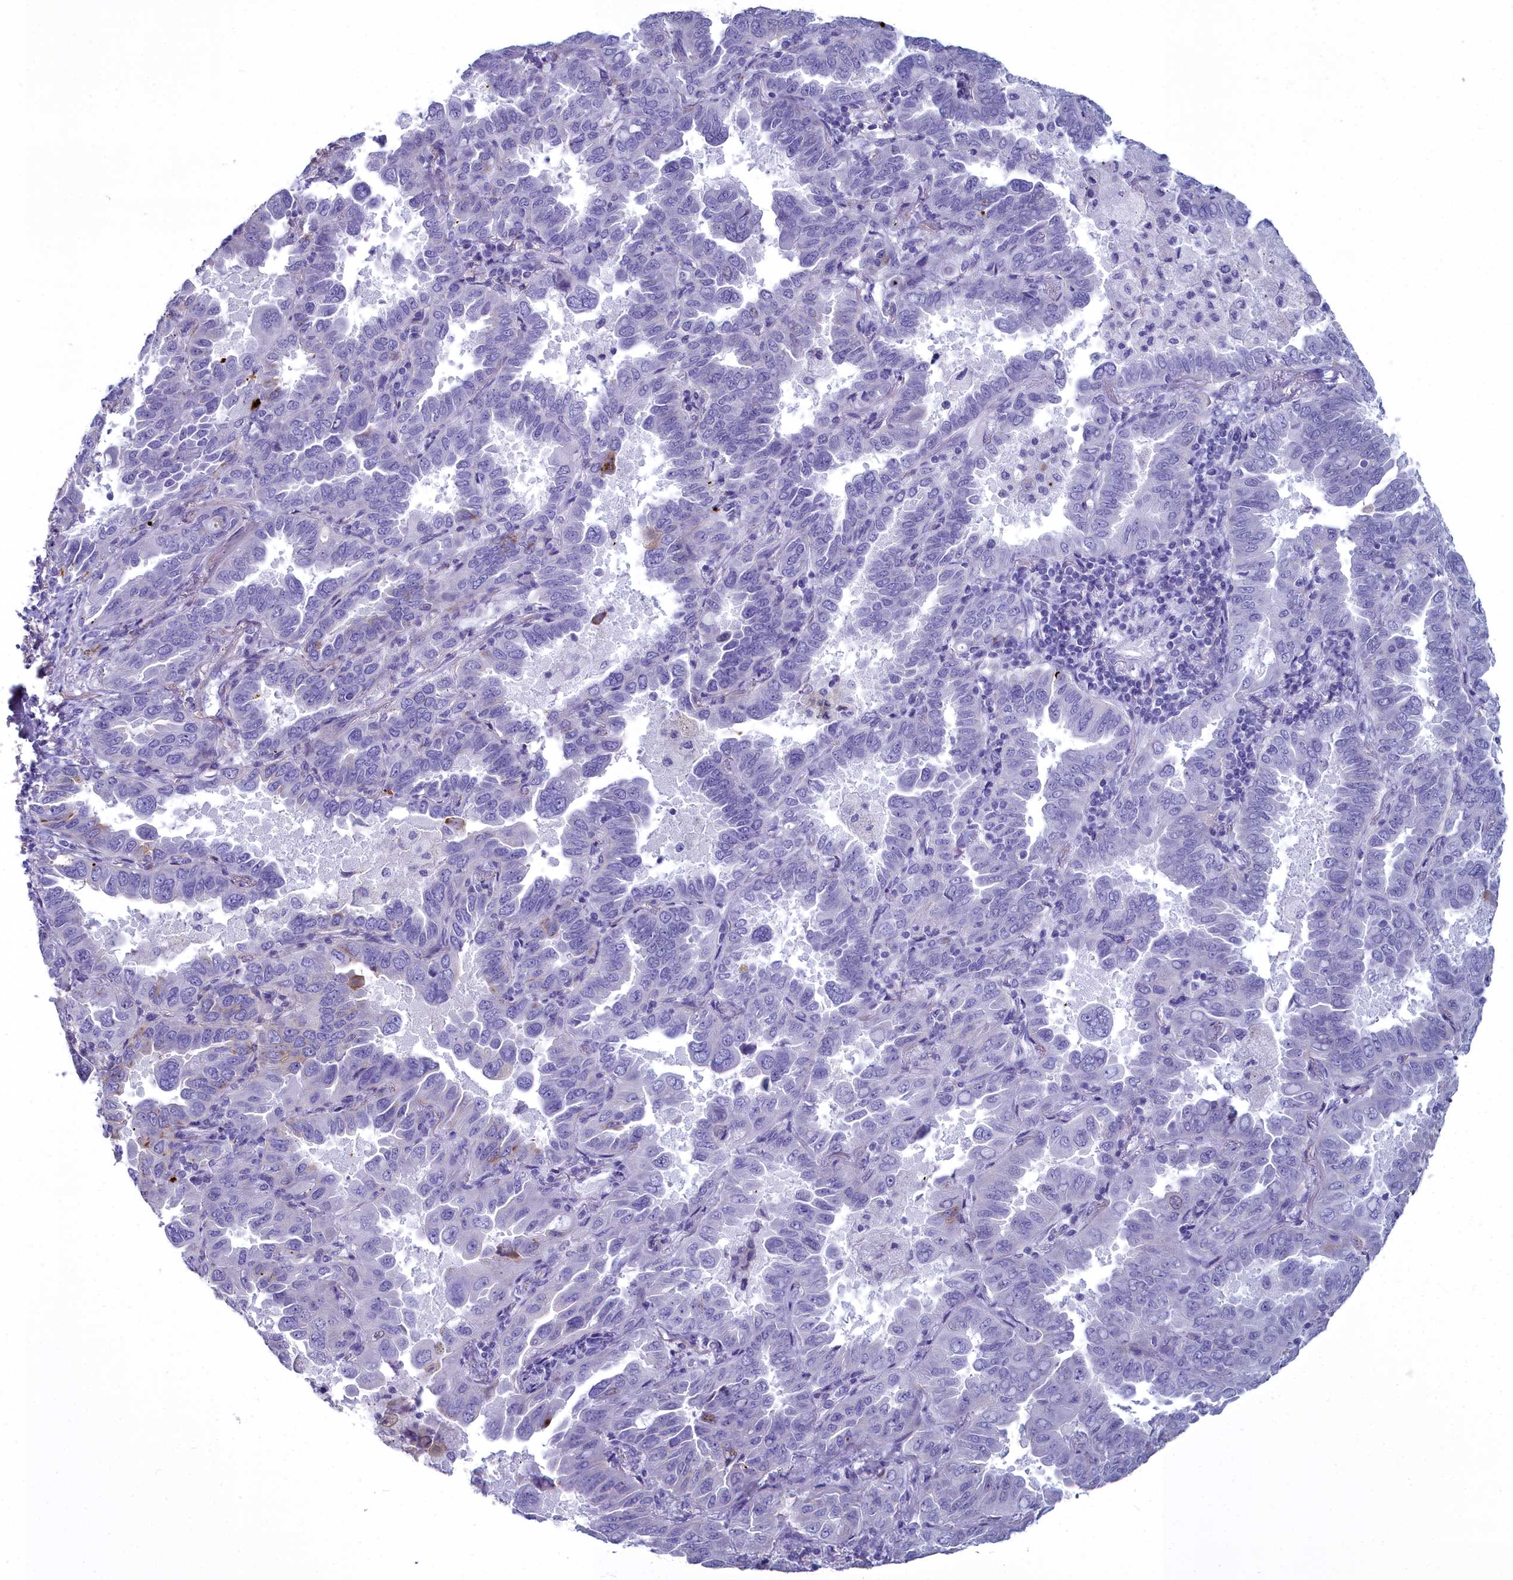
{"staining": {"intensity": "negative", "quantity": "none", "location": "none"}, "tissue": "lung cancer", "cell_type": "Tumor cells", "image_type": "cancer", "snomed": [{"axis": "morphology", "description": "Adenocarcinoma, NOS"}, {"axis": "topography", "description": "Lung"}], "caption": "Immunohistochemistry image of adenocarcinoma (lung) stained for a protein (brown), which reveals no staining in tumor cells. (DAB IHC with hematoxylin counter stain).", "gene": "MAP6", "patient": {"sex": "male", "age": 64}}